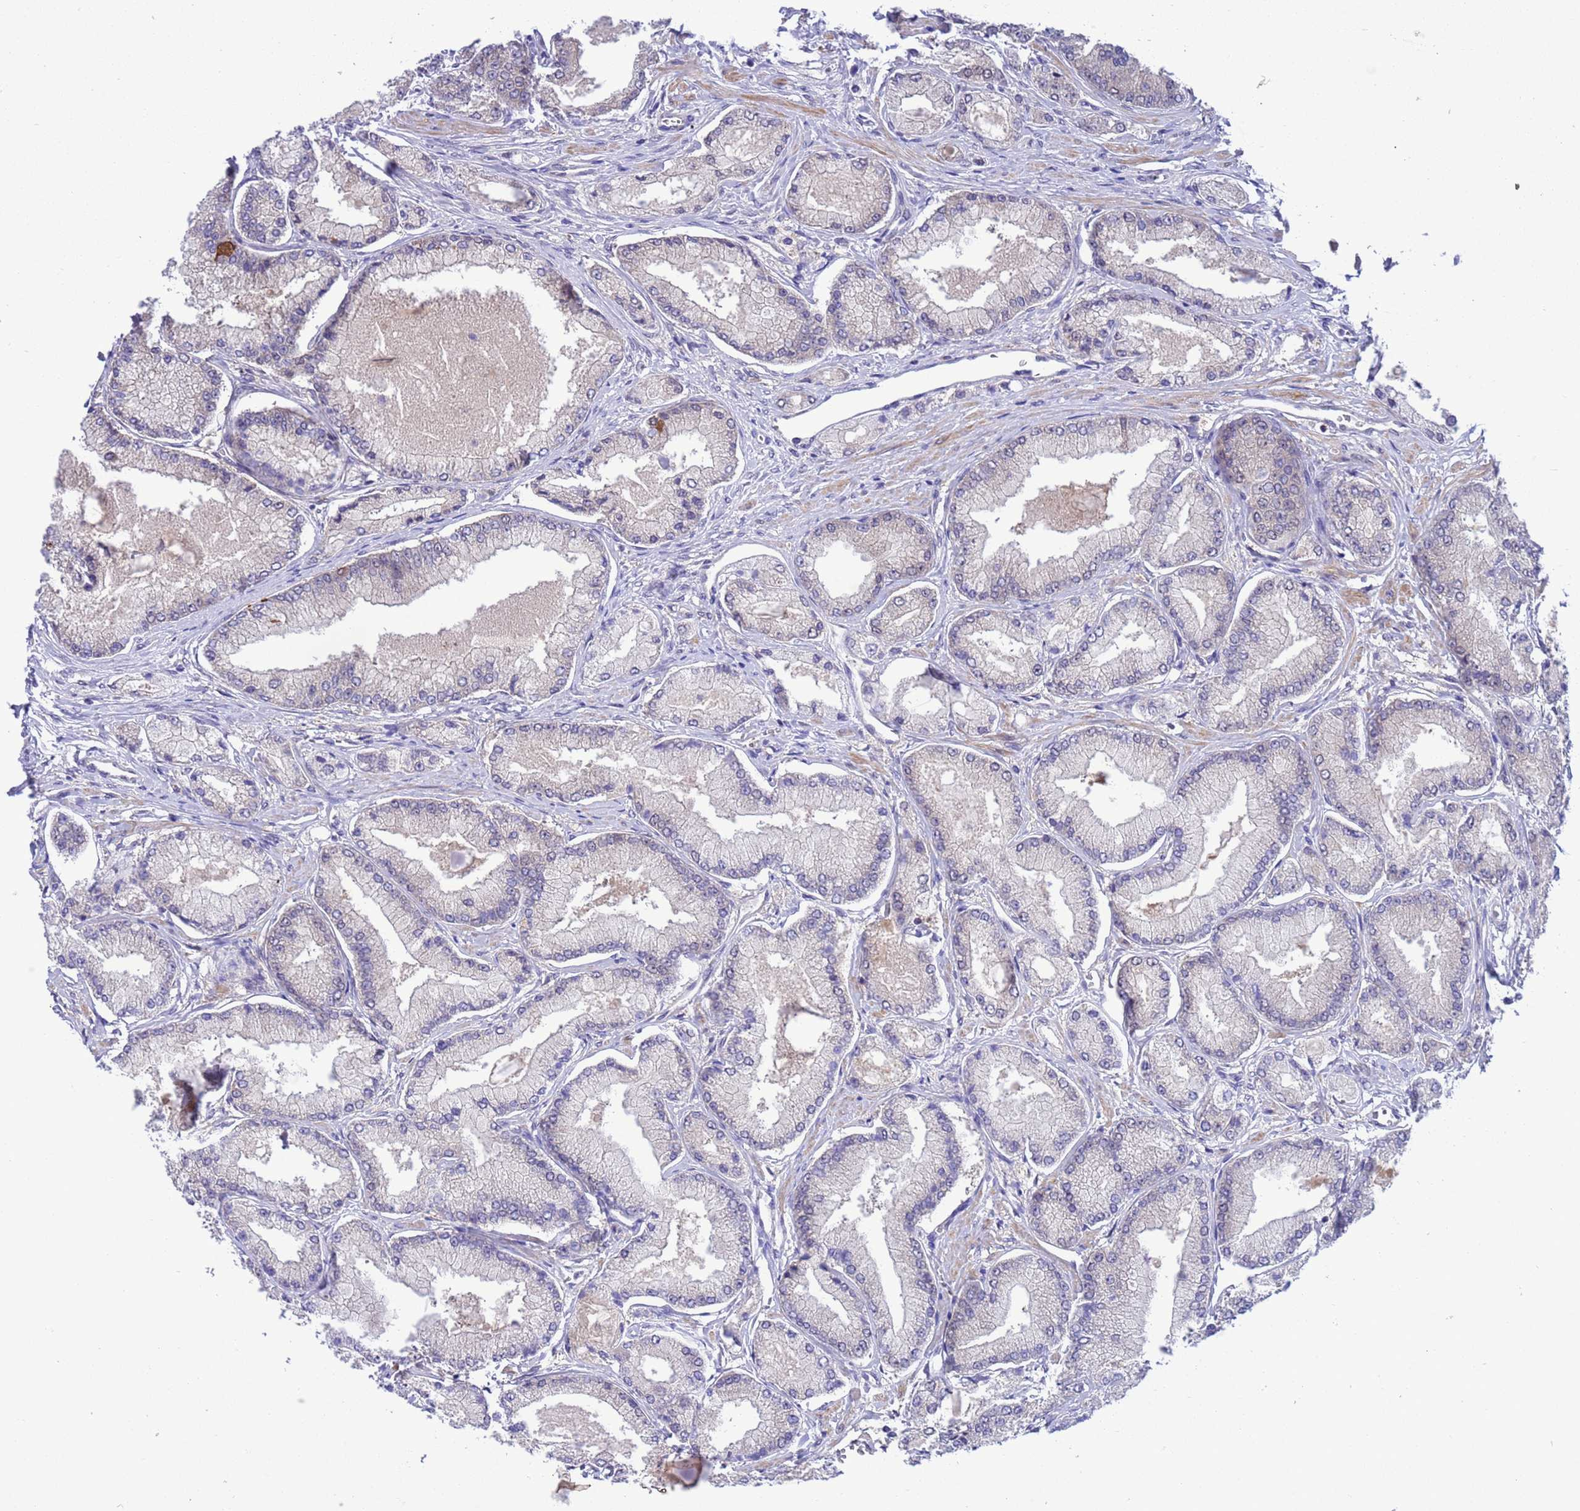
{"staining": {"intensity": "negative", "quantity": "none", "location": "none"}, "tissue": "prostate cancer", "cell_type": "Tumor cells", "image_type": "cancer", "snomed": [{"axis": "morphology", "description": "Adenocarcinoma, Low grade"}, {"axis": "topography", "description": "Prostate"}], "caption": "The micrograph exhibits no staining of tumor cells in prostate adenocarcinoma (low-grade).", "gene": "ZNF461", "patient": {"sex": "male", "age": 74}}